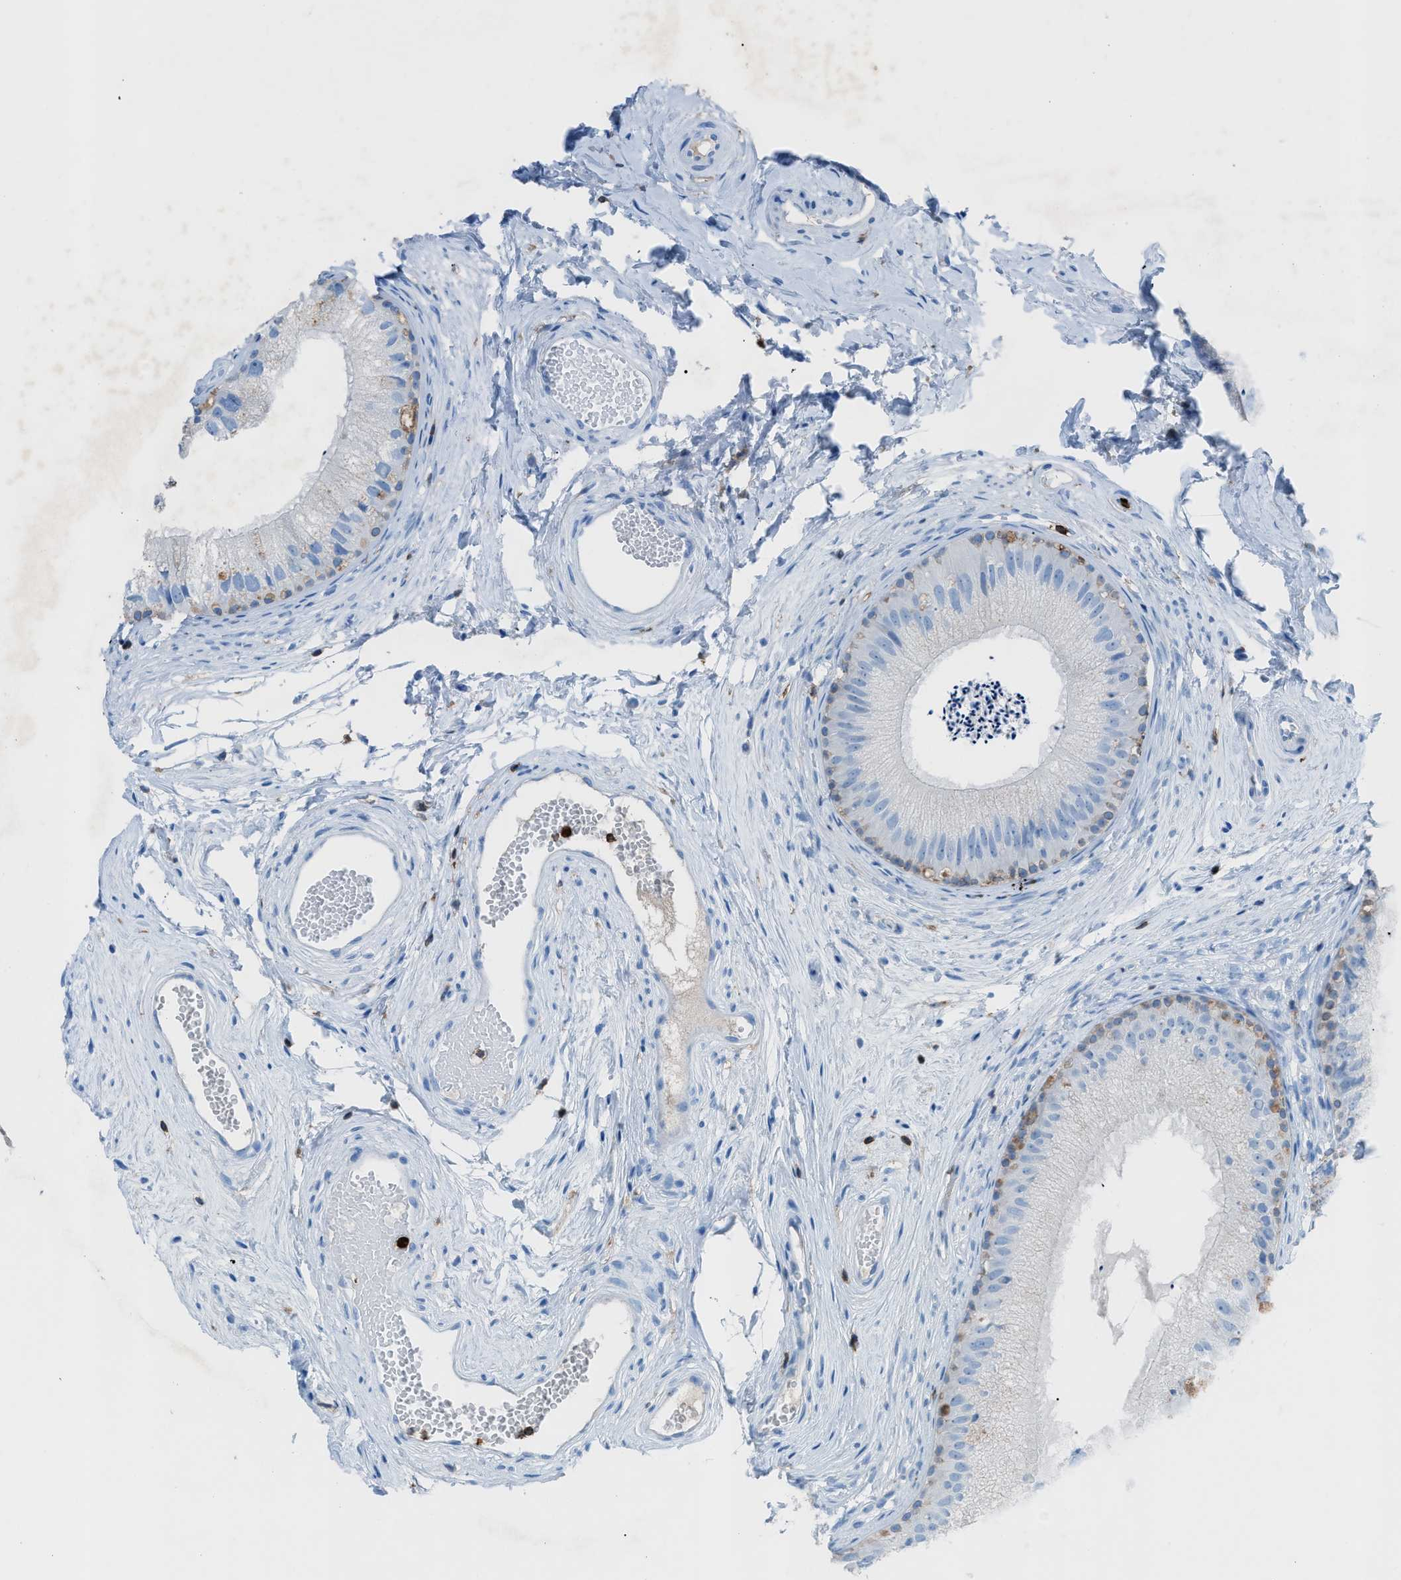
{"staining": {"intensity": "moderate", "quantity": "<25%", "location": "cytoplasmic/membranous"}, "tissue": "epididymis", "cell_type": "Glandular cells", "image_type": "normal", "snomed": [{"axis": "morphology", "description": "Normal tissue, NOS"}, {"axis": "topography", "description": "Epididymis"}], "caption": "Immunohistochemistry (DAB) staining of normal epididymis exhibits moderate cytoplasmic/membranous protein positivity in approximately <25% of glandular cells.", "gene": "ITGB2", "patient": {"sex": "male", "age": 56}}